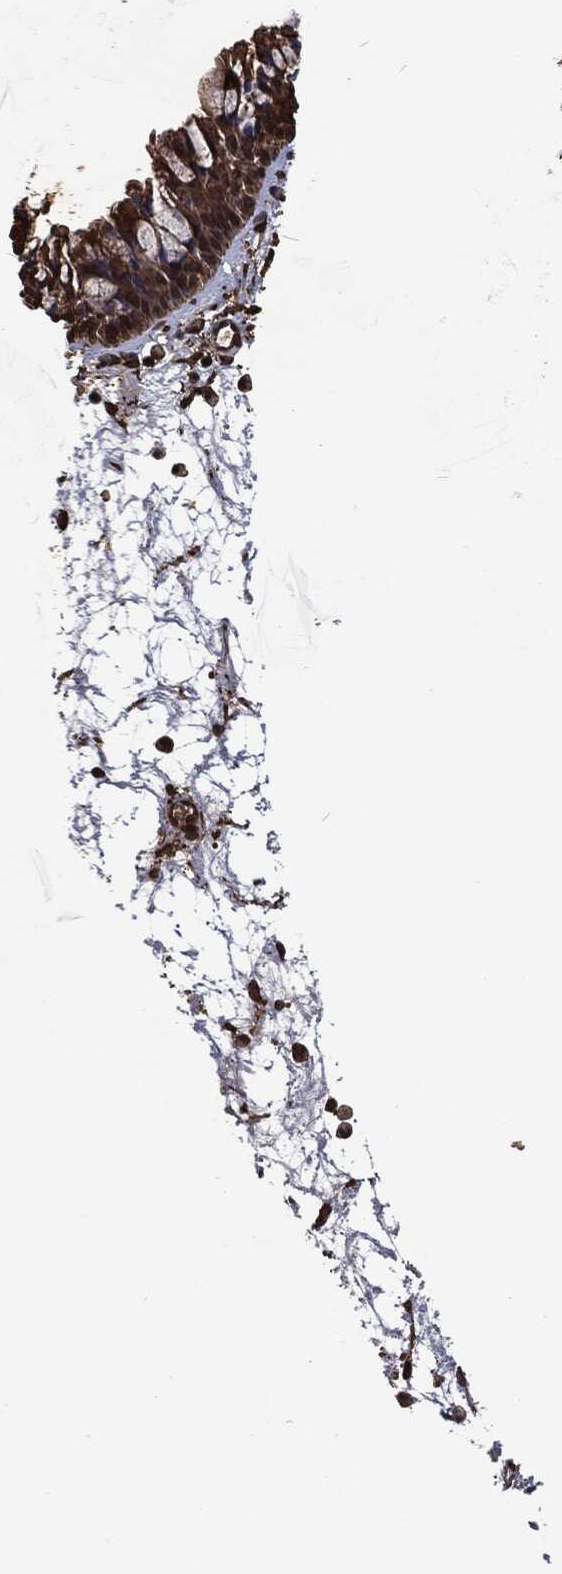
{"staining": {"intensity": "strong", "quantity": ">75%", "location": "cytoplasmic/membranous"}, "tissue": "nasopharynx", "cell_type": "Respiratory epithelial cells", "image_type": "normal", "snomed": [{"axis": "morphology", "description": "Normal tissue, NOS"}, {"axis": "topography", "description": "Nasopharynx"}], "caption": "Brown immunohistochemical staining in normal human nasopharynx shows strong cytoplasmic/membranous expression in approximately >75% of respiratory epithelial cells. Using DAB (3,3'-diaminobenzidine) (brown) and hematoxylin (blue) stains, captured at high magnification using brightfield microscopy.", "gene": "PRDX4", "patient": {"sex": "male", "age": 58}}